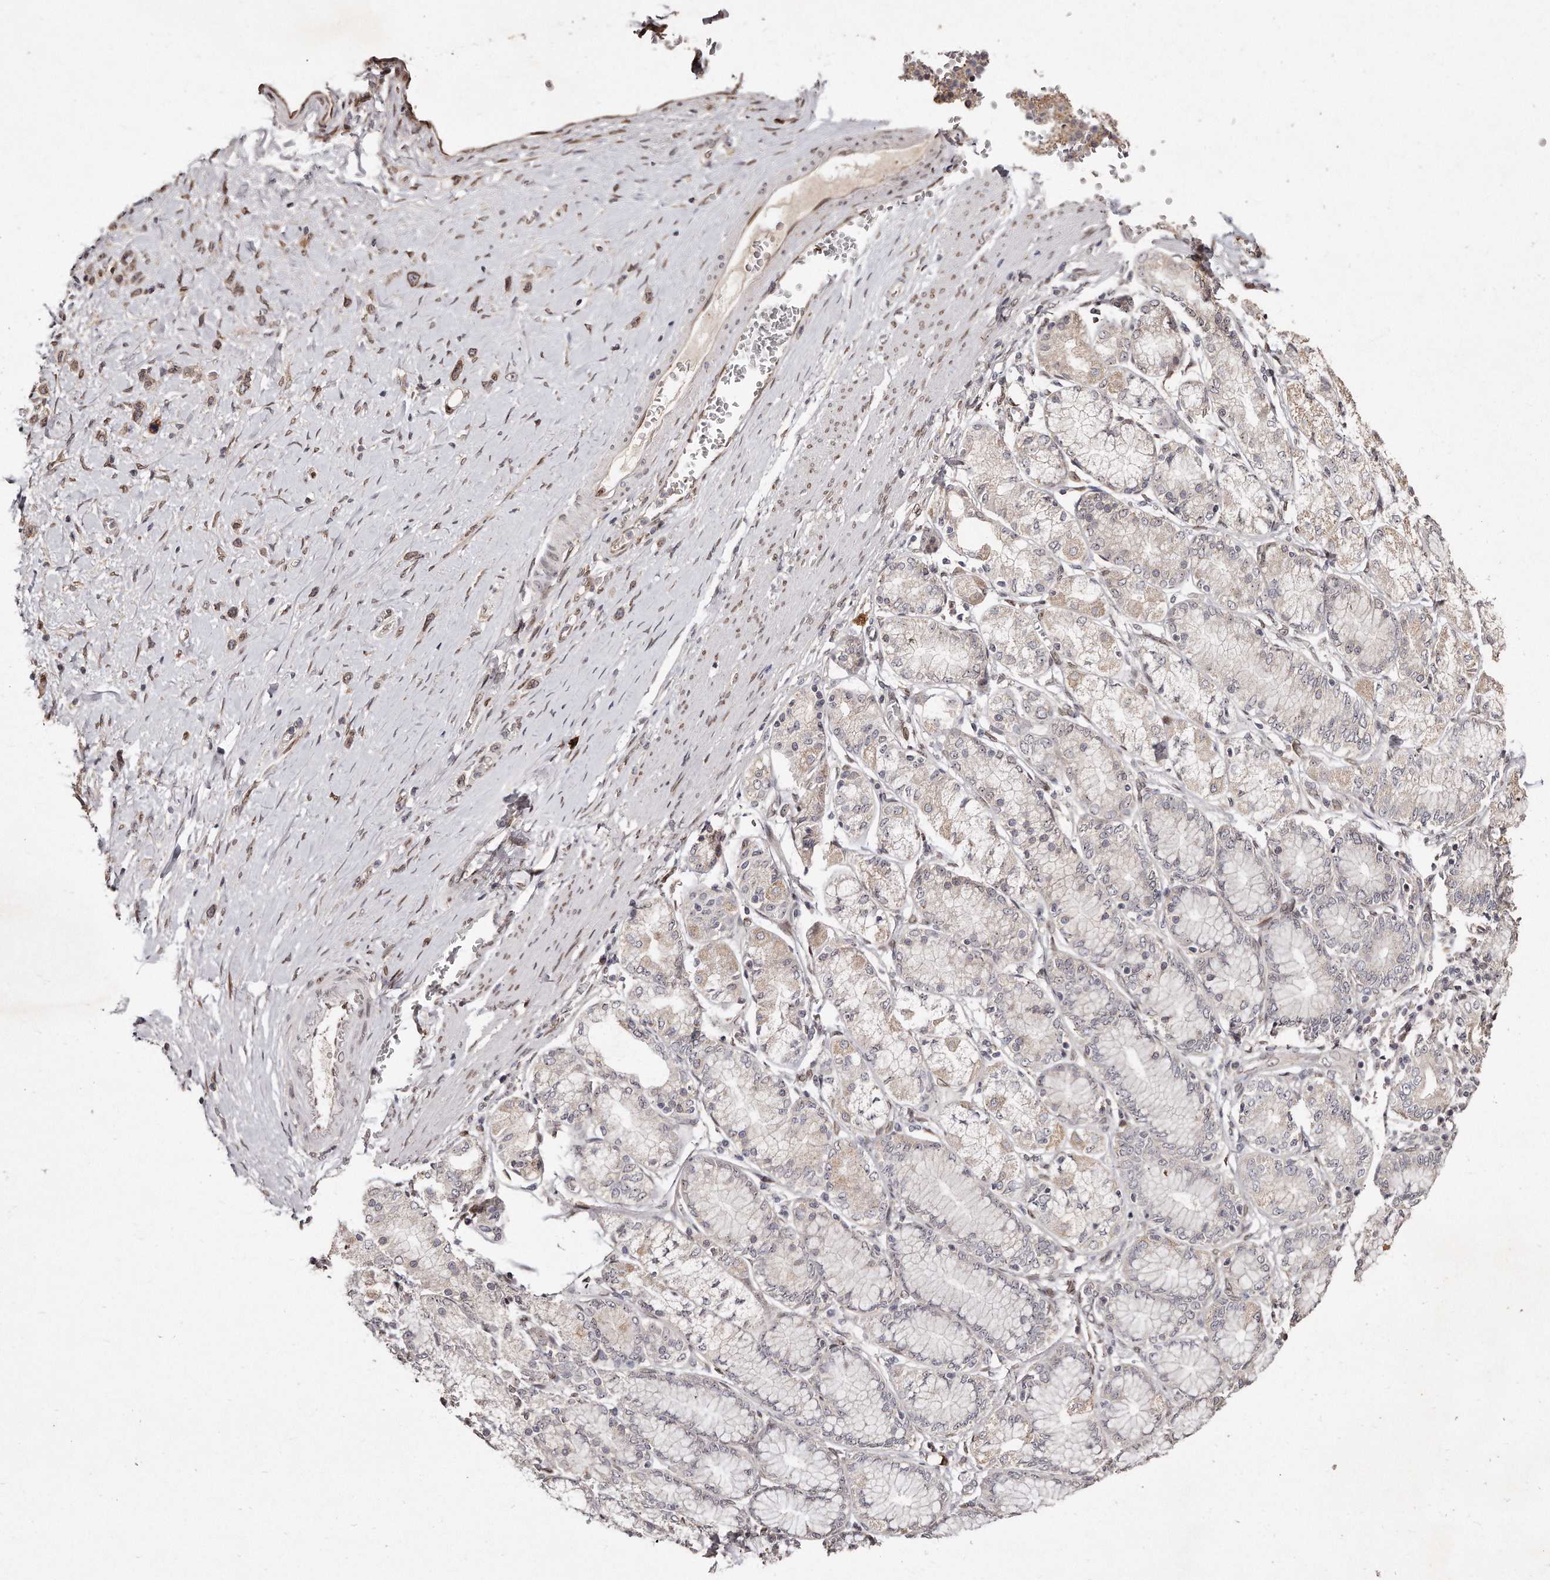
{"staining": {"intensity": "weak", "quantity": ">75%", "location": "cytoplasmic/membranous,nuclear"}, "tissue": "stomach cancer", "cell_type": "Tumor cells", "image_type": "cancer", "snomed": [{"axis": "morphology", "description": "Adenocarcinoma, NOS"}, {"axis": "topography", "description": "Stomach"}], "caption": "A brown stain shows weak cytoplasmic/membranous and nuclear staining of a protein in human stomach adenocarcinoma tumor cells.", "gene": "HASPIN", "patient": {"sex": "female", "age": 65}}